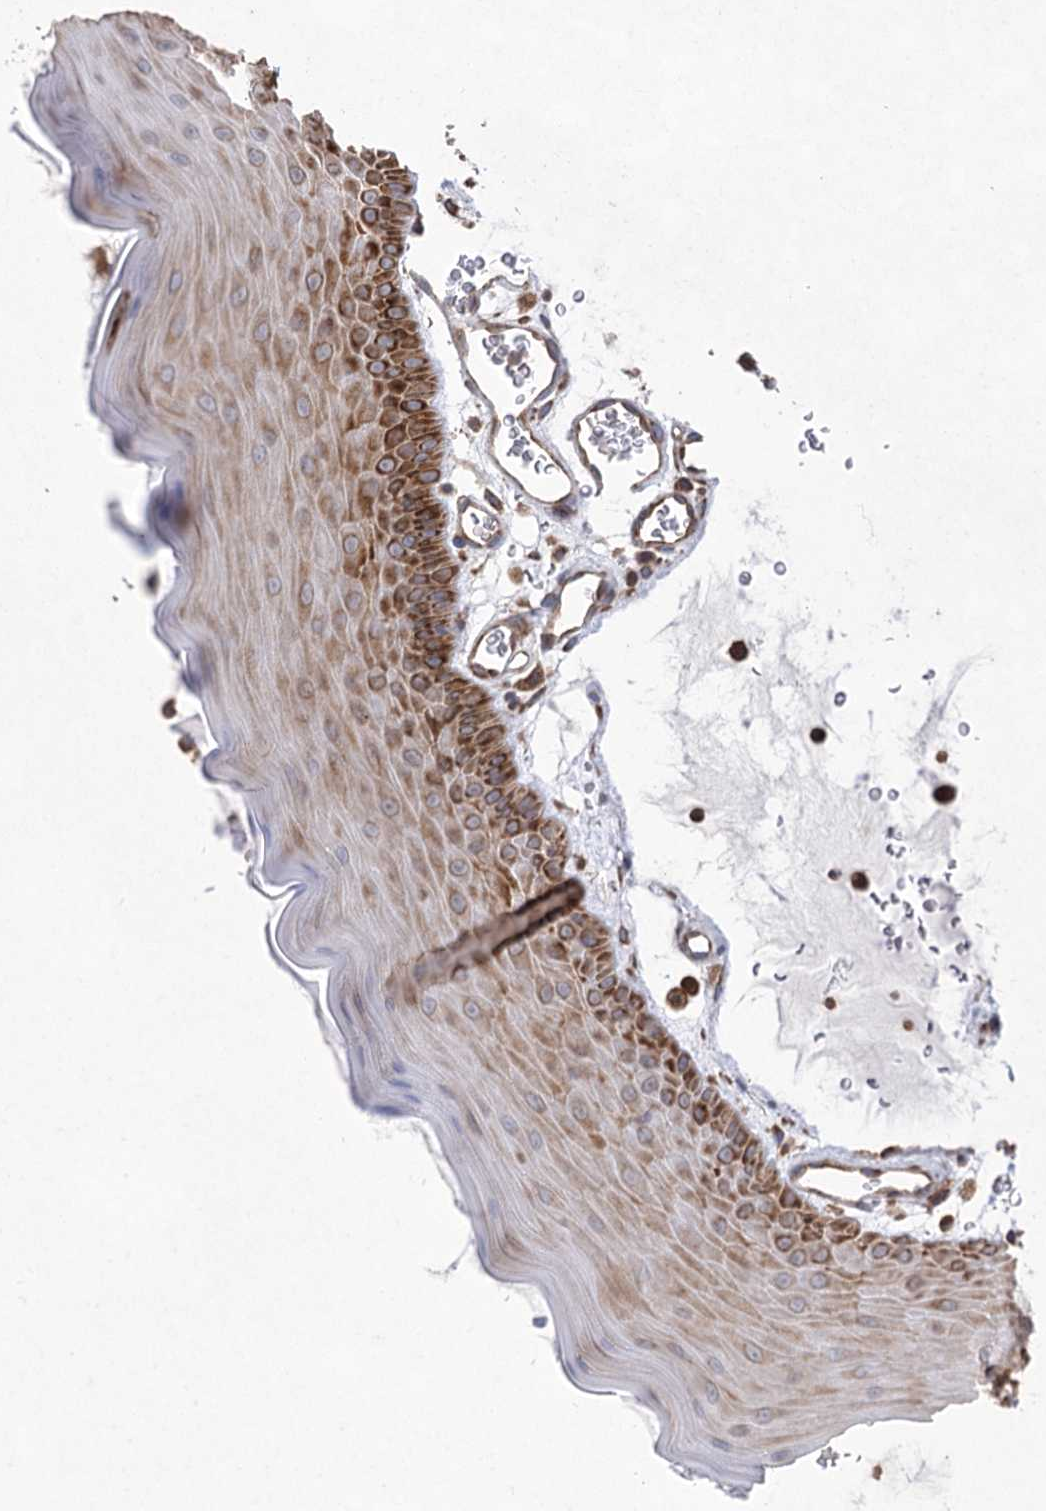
{"staining": {"intensity": "strong", "quantity": "25%-75%", "location": "cytoplasmic/membranous"}, "tissue": "oral mucosa", "cell_type": "Squamous epithelial cells", "image_type": "normal", "snomed": [{"axis": "morphology", "description": "Normal tissue, NOS"}, {"axis": "topography", "description": "Oral tissue"}], "caption": "About 25%-75% of squamous epithelial cells in normal human oral mucosa display strong cytoplasmic/membranous protein expression as visualized by brown immunohistochemical staining.", "gene": "EIF3A", "patient": {"sex": "male", "age": 13}}